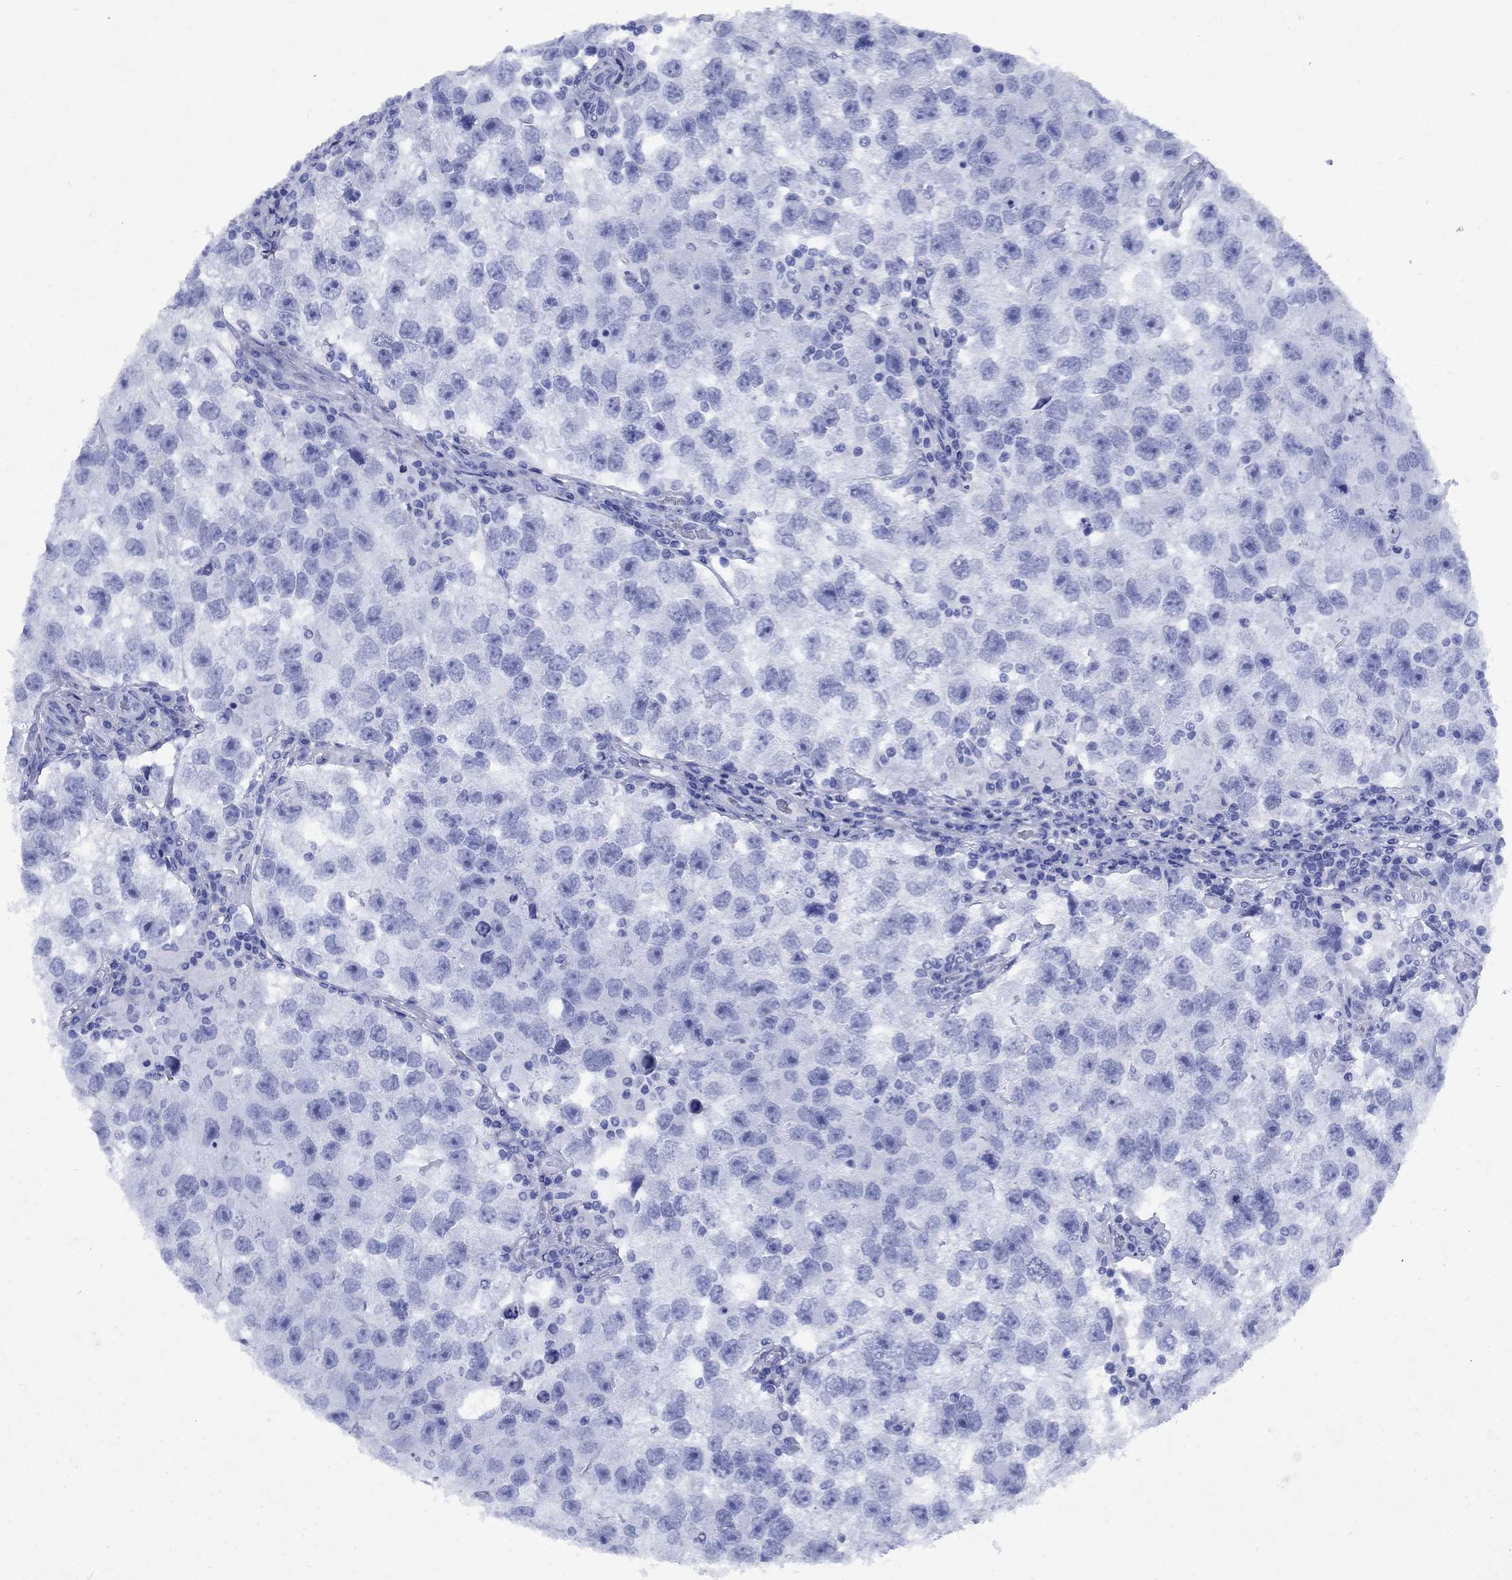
{"staining": {"intensity": "negative", "quantity": "none", "location": "none"}, "tissue": "testis cancer", "cell_type": "Tumor cells", "image_type": "cancer", "snomed": [{"axis": "morphology", "description": "Seminoma, NOS"}, {"axis": "topography", "description": "Testis"}], "caption": "Seminoma (testis) stained for a protein using IHC demonstrates no staining tumor cells.", "gene": "CD1A", "patient": {"sex": "male", "age": 26}}